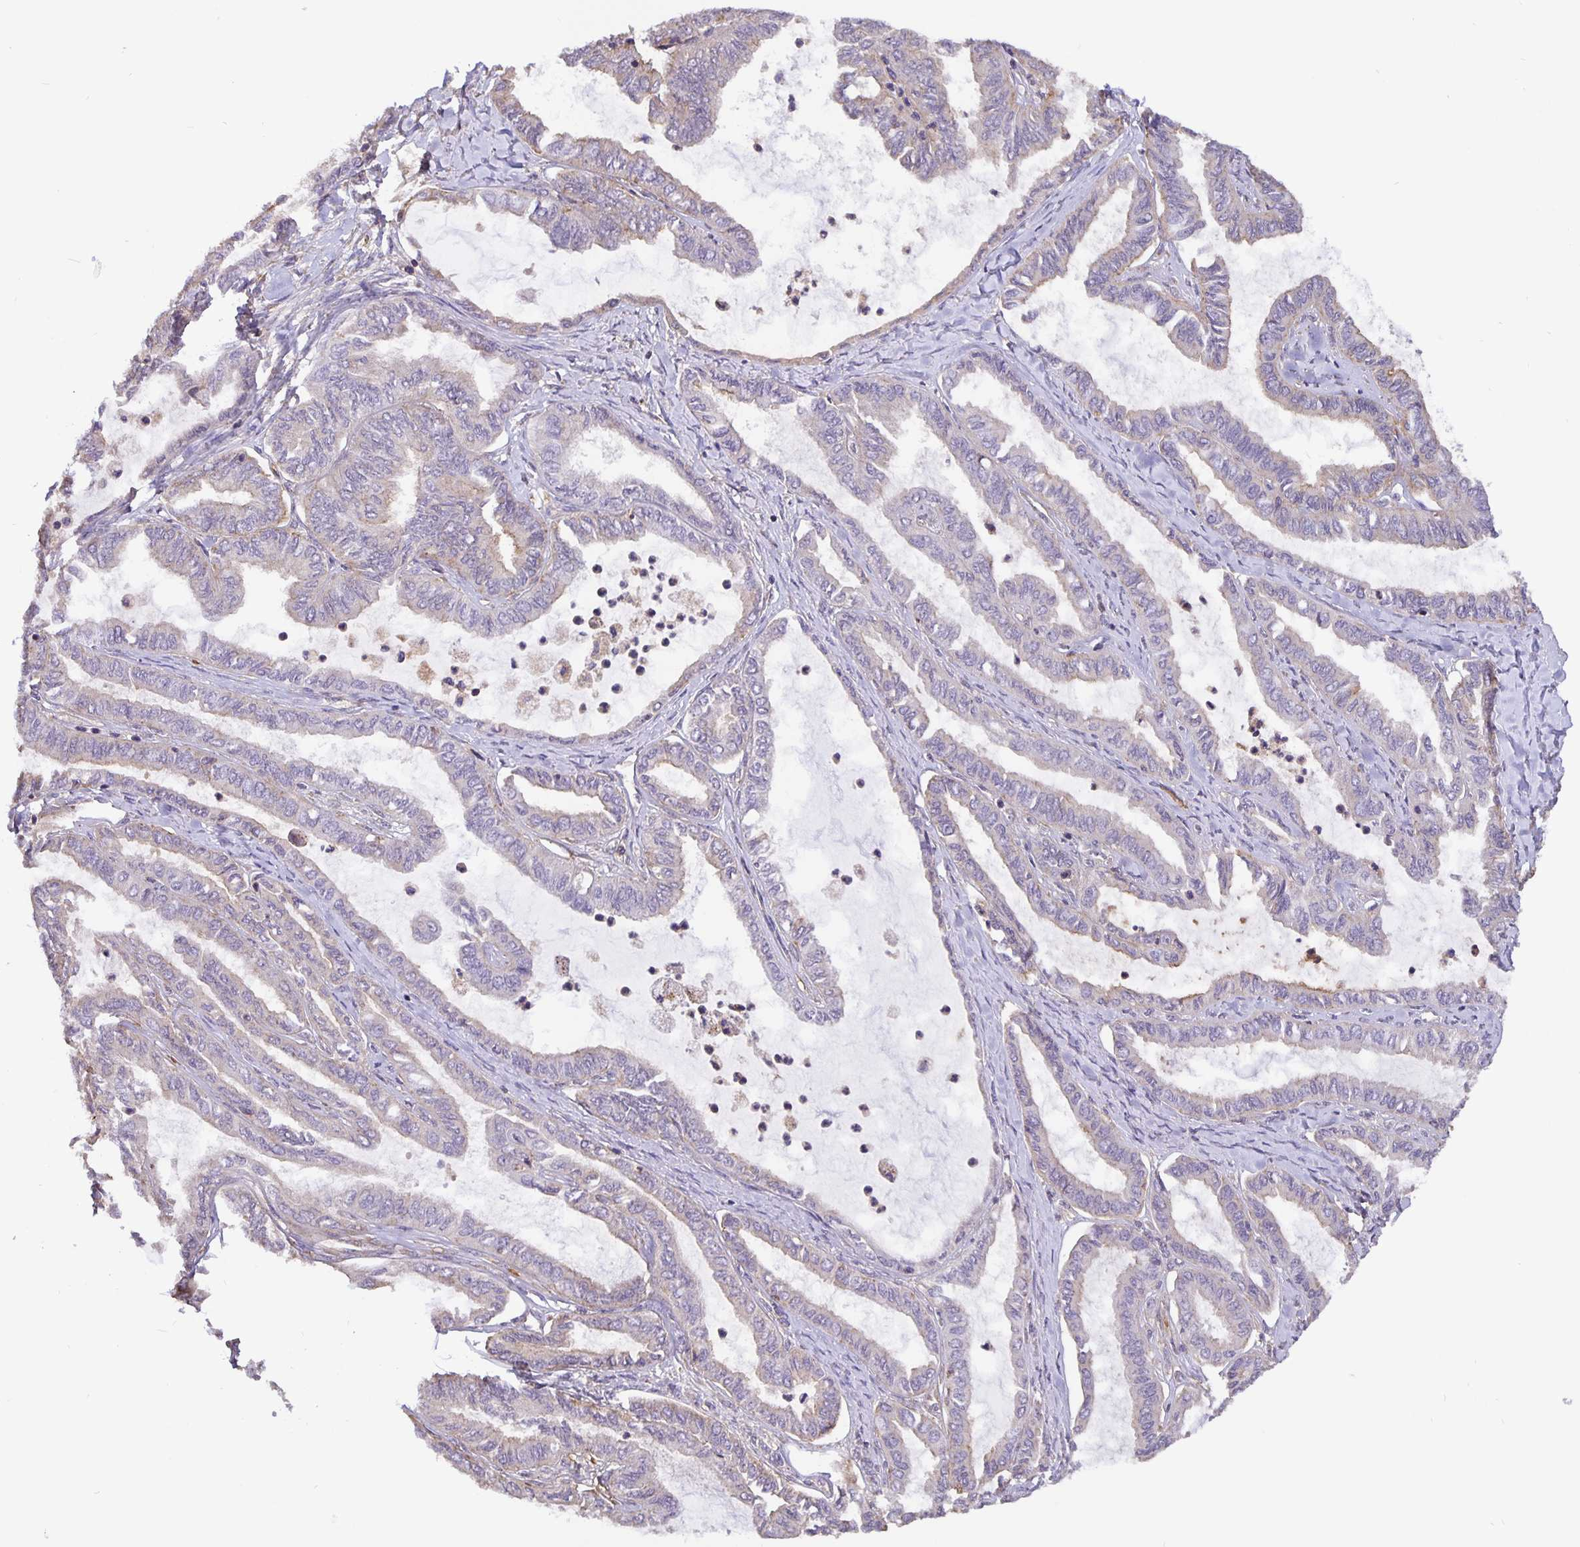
{"staining": {"intensity": "weak", "quantity": "<25%", "location": "cytoplasmic/membranous"}, "tissue": "ovarian cancer", "cell_type": "Tumor cells", "image_type": "cancer", "snomed": [{"axis": "morphology", "description": "Carcinoma, endometroid"}, {"axis": "topography", "description": "Ovary"}], "caption": "Immunohistochemistry micrograph of neoplastic tissue: ovarian endometroid carcinoma stained with DAB reveals no significant protein staining in tumor cells.", "gene": "TMEM71", "patient": {"sex": "female", "age": 70}}